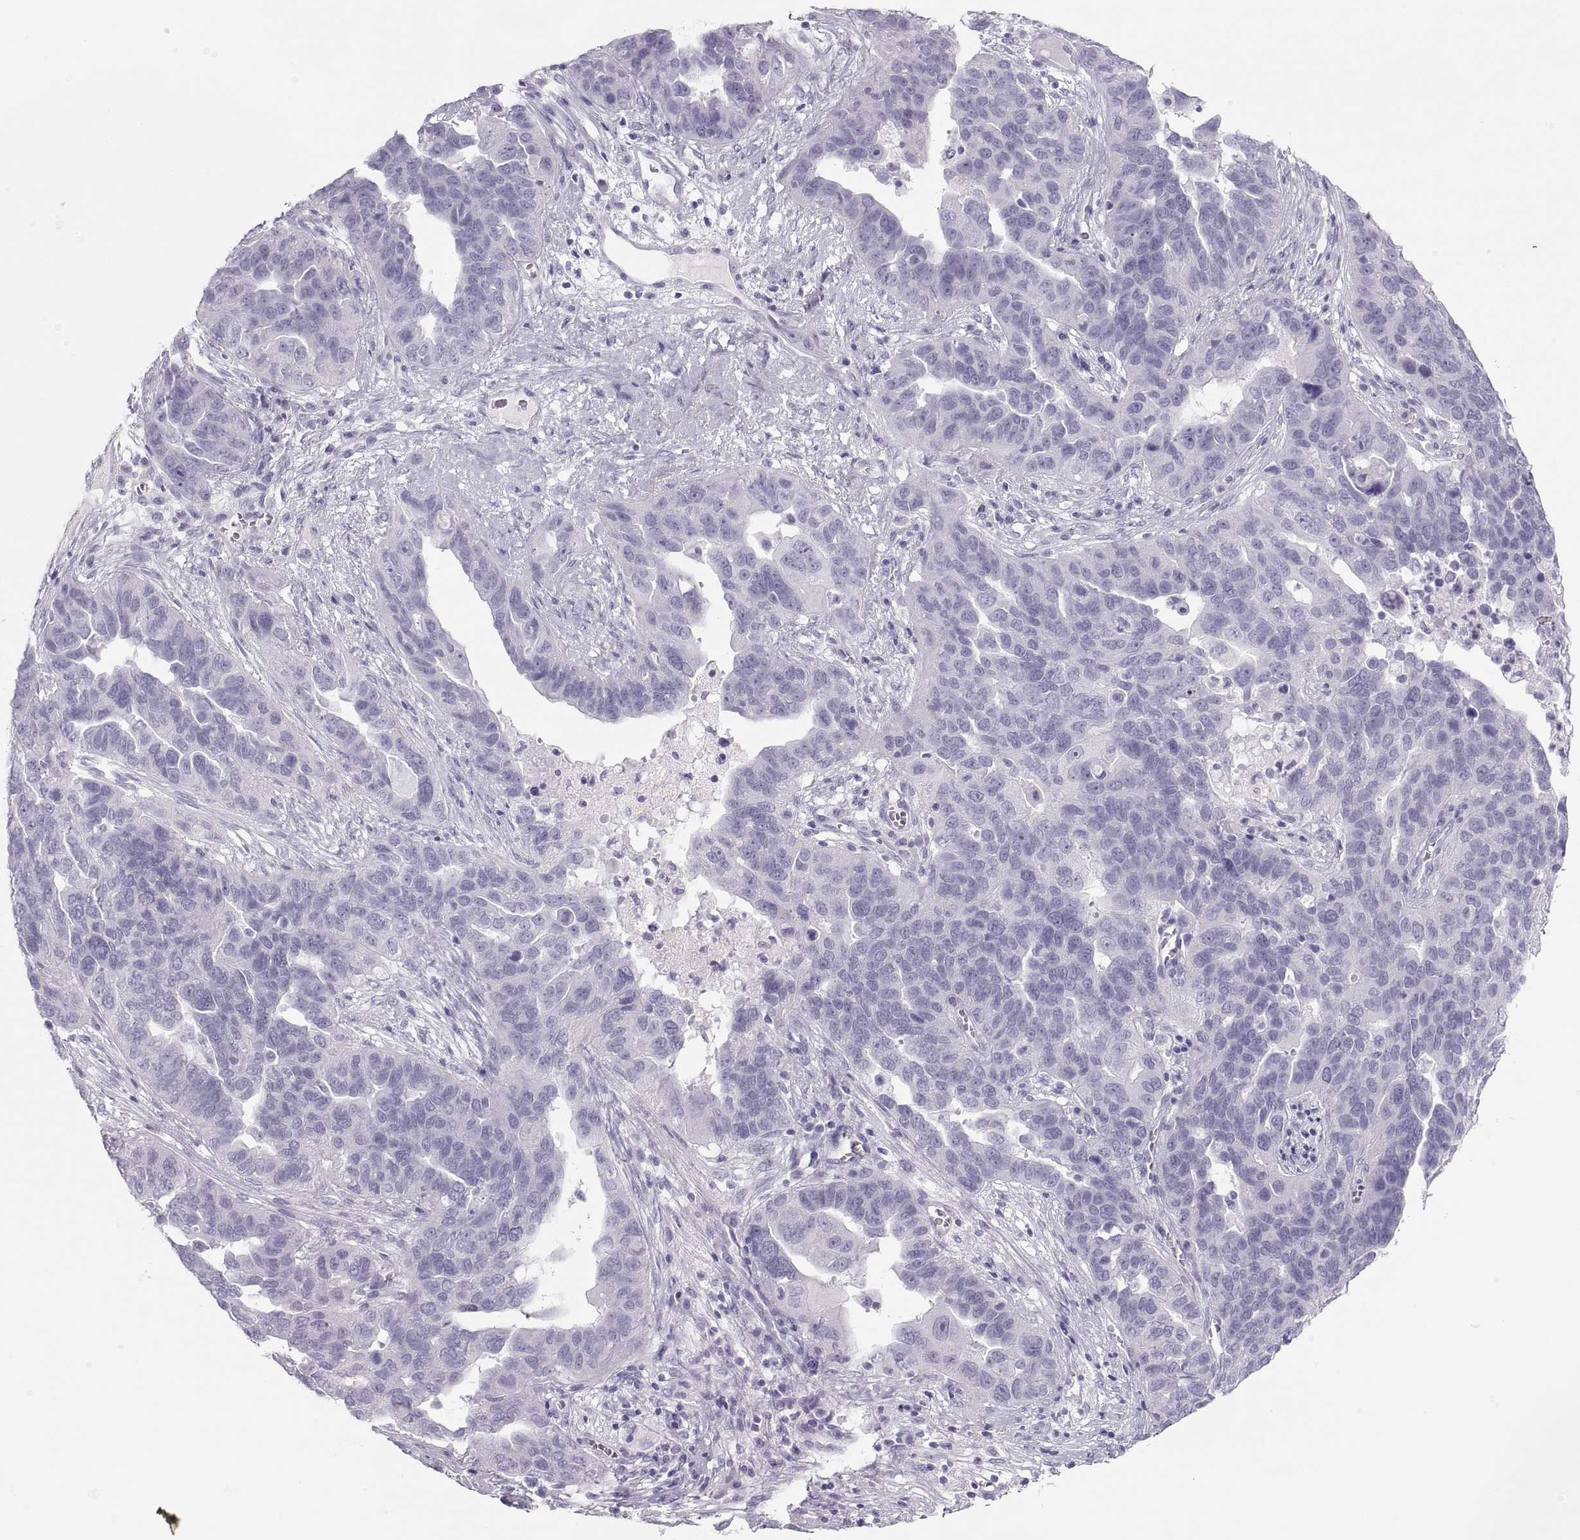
{"staining": {"intensity": "negative", "quantity": "none", "location": "none"}, "tissue": "ovarian cancer", "cell_type": "Tumor cells", "image_type": "cancer", "snomed": [{"axis": "morphology", "description": "Carcinoma, endometroid"}, {"axis": "topography", "description": "Soft tissue"}, {"axis": "topography", "description": "Ovary"}], "caption": "An IHC histopathology image of ovarian cancer (endometroid carcinoma) is shown. There is no staining in tumor cells of ovarian cancer (endometroid carcinoma).", "gene": "SEMG1", "patient": {"sex": "female", "age": 52}}